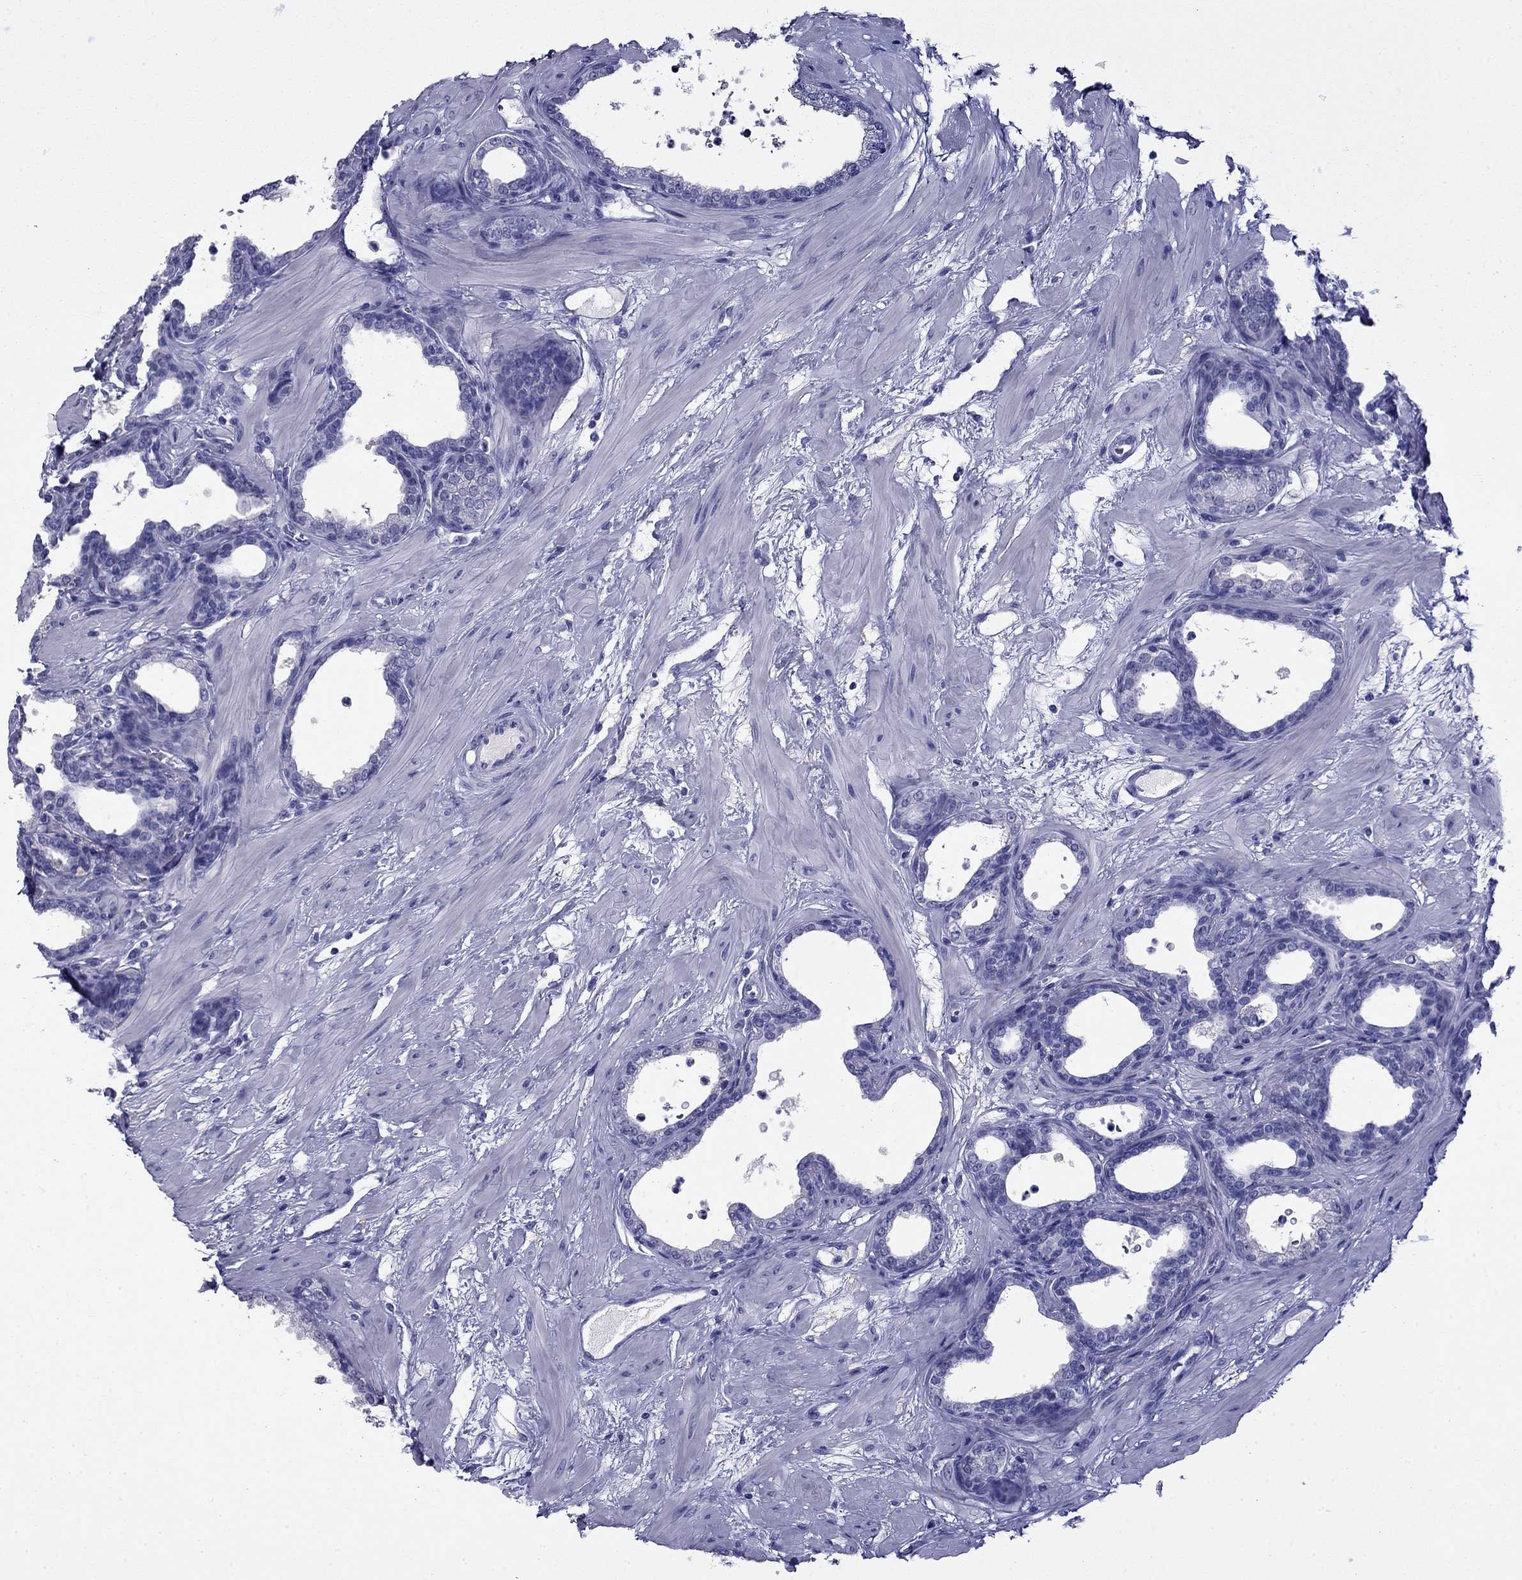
{"staining": {"intensity": "negative", "quantity": "none", "location": "none"}, "tissue": "prostate", "cell_type": "Glandular cells", "image_type": "normal", "snomed": [{"axis": "morphology", "description": "Normal tissue, NOS"}, {"axis": "topography", "description": "Prostate"}], "caption": "Immunohistochemistry photomicrograph of benign prostate: prostate stained with DAB (3,3'-diaminobenzidine) exhibits no significant protein expression in glandular cells.", "gene": "ODF4", "patient": {"sex": "male", "age": 37}}